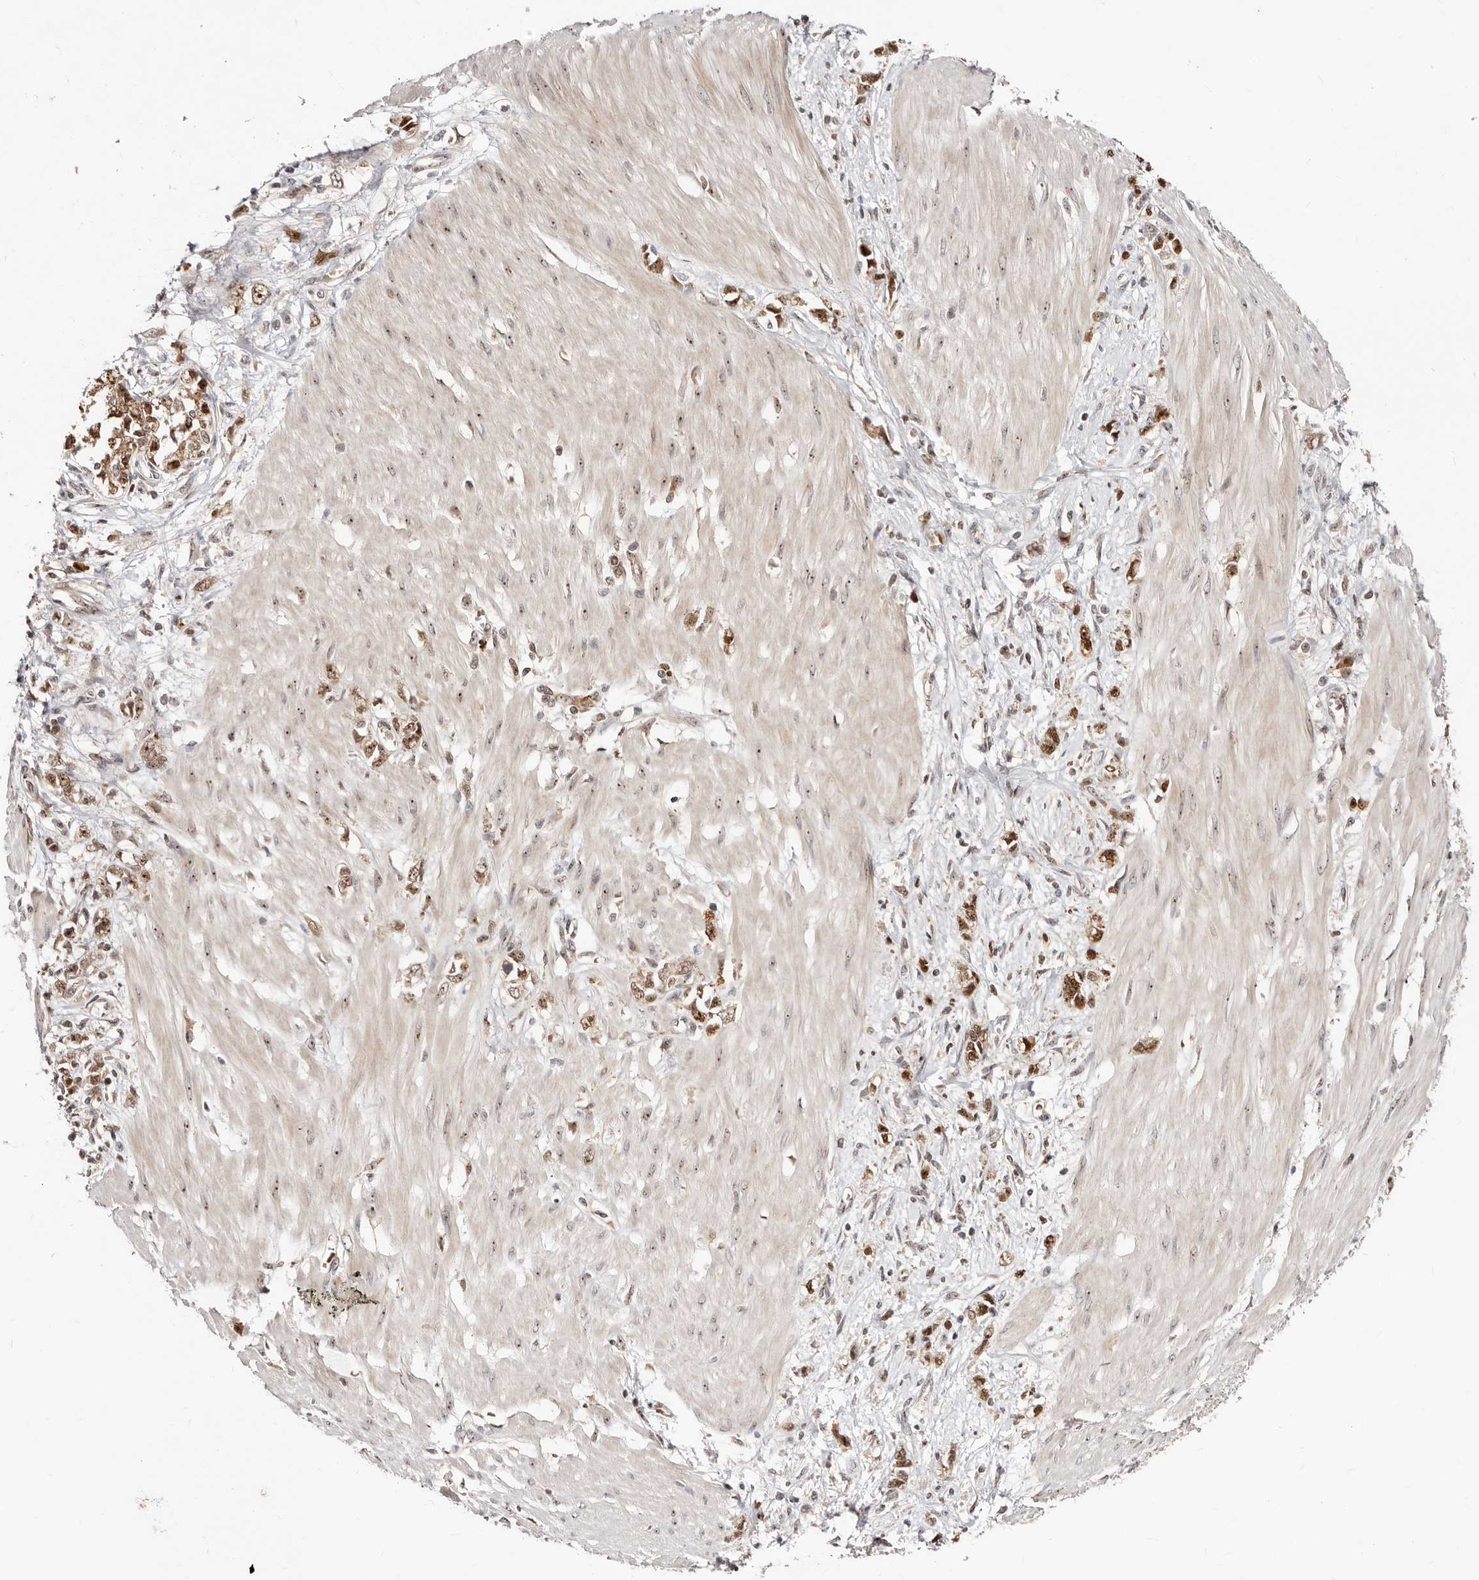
{"staining": {"intensity": "moderate", "quantity": ">75%", "location": "cytoplasmic/membranous,nuclear"}, "tissue": "stomach cancer", "cell_type": "Tumor cells", "image_type": "cancer", "snomed": [{"axis": "morphology", "description": "Adenocarcinoma, NOS"}, {"axis": "topography", "description": "Stomach"}], "caption": "This image exhibits IHC staining of human stomach cancer (adenocarcinoma), with medium moderate cytoplasmic/membranous and nuclear positivity in about >75% of tumor cells.", "gene": "APOL6", "patient": {"sex": "female", "age": 76}}